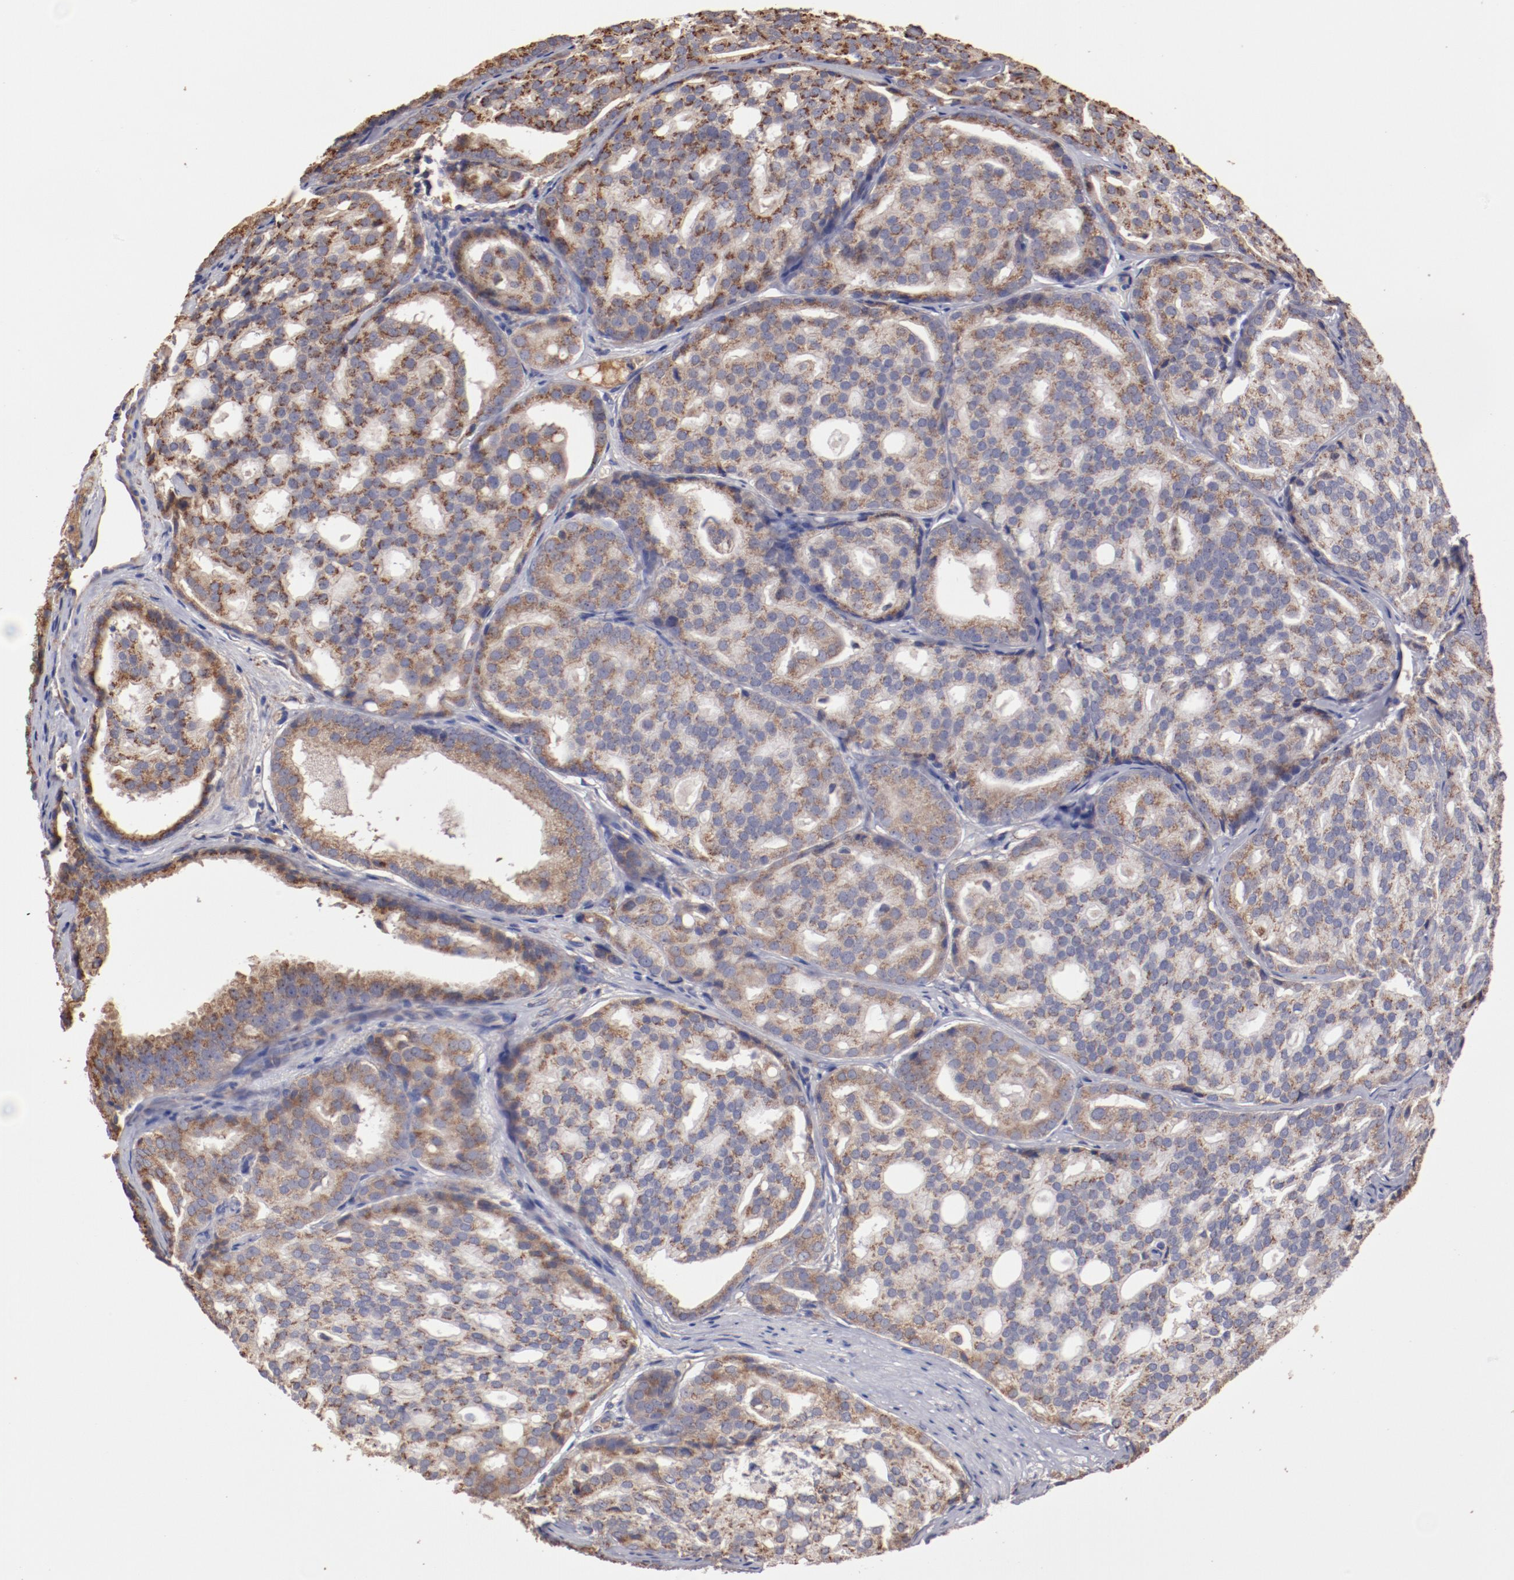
{"staining": {"intensity": "moderate", "quantity": "25%-75%", "location": "cytoplasmic/membranous"}, "tissue": "prostate cancer", "cell_type": "Tumor cells", "image_type": "cancer", "snomed": [{"axis": "morphology", "description": "Adenocarcinoma, High grade"}, {"axis": "topography", "description": "Prostate"}], "caption": "Protein staining by immunohistochemistry displays moderate cytoplasmic/membranous positivity in approximately 25%-75% of tumor cells in high-grade adenocarcinoma (prostate).", "gene": "NFKBIE", "patient": {"sex": "male", "age": 64}}